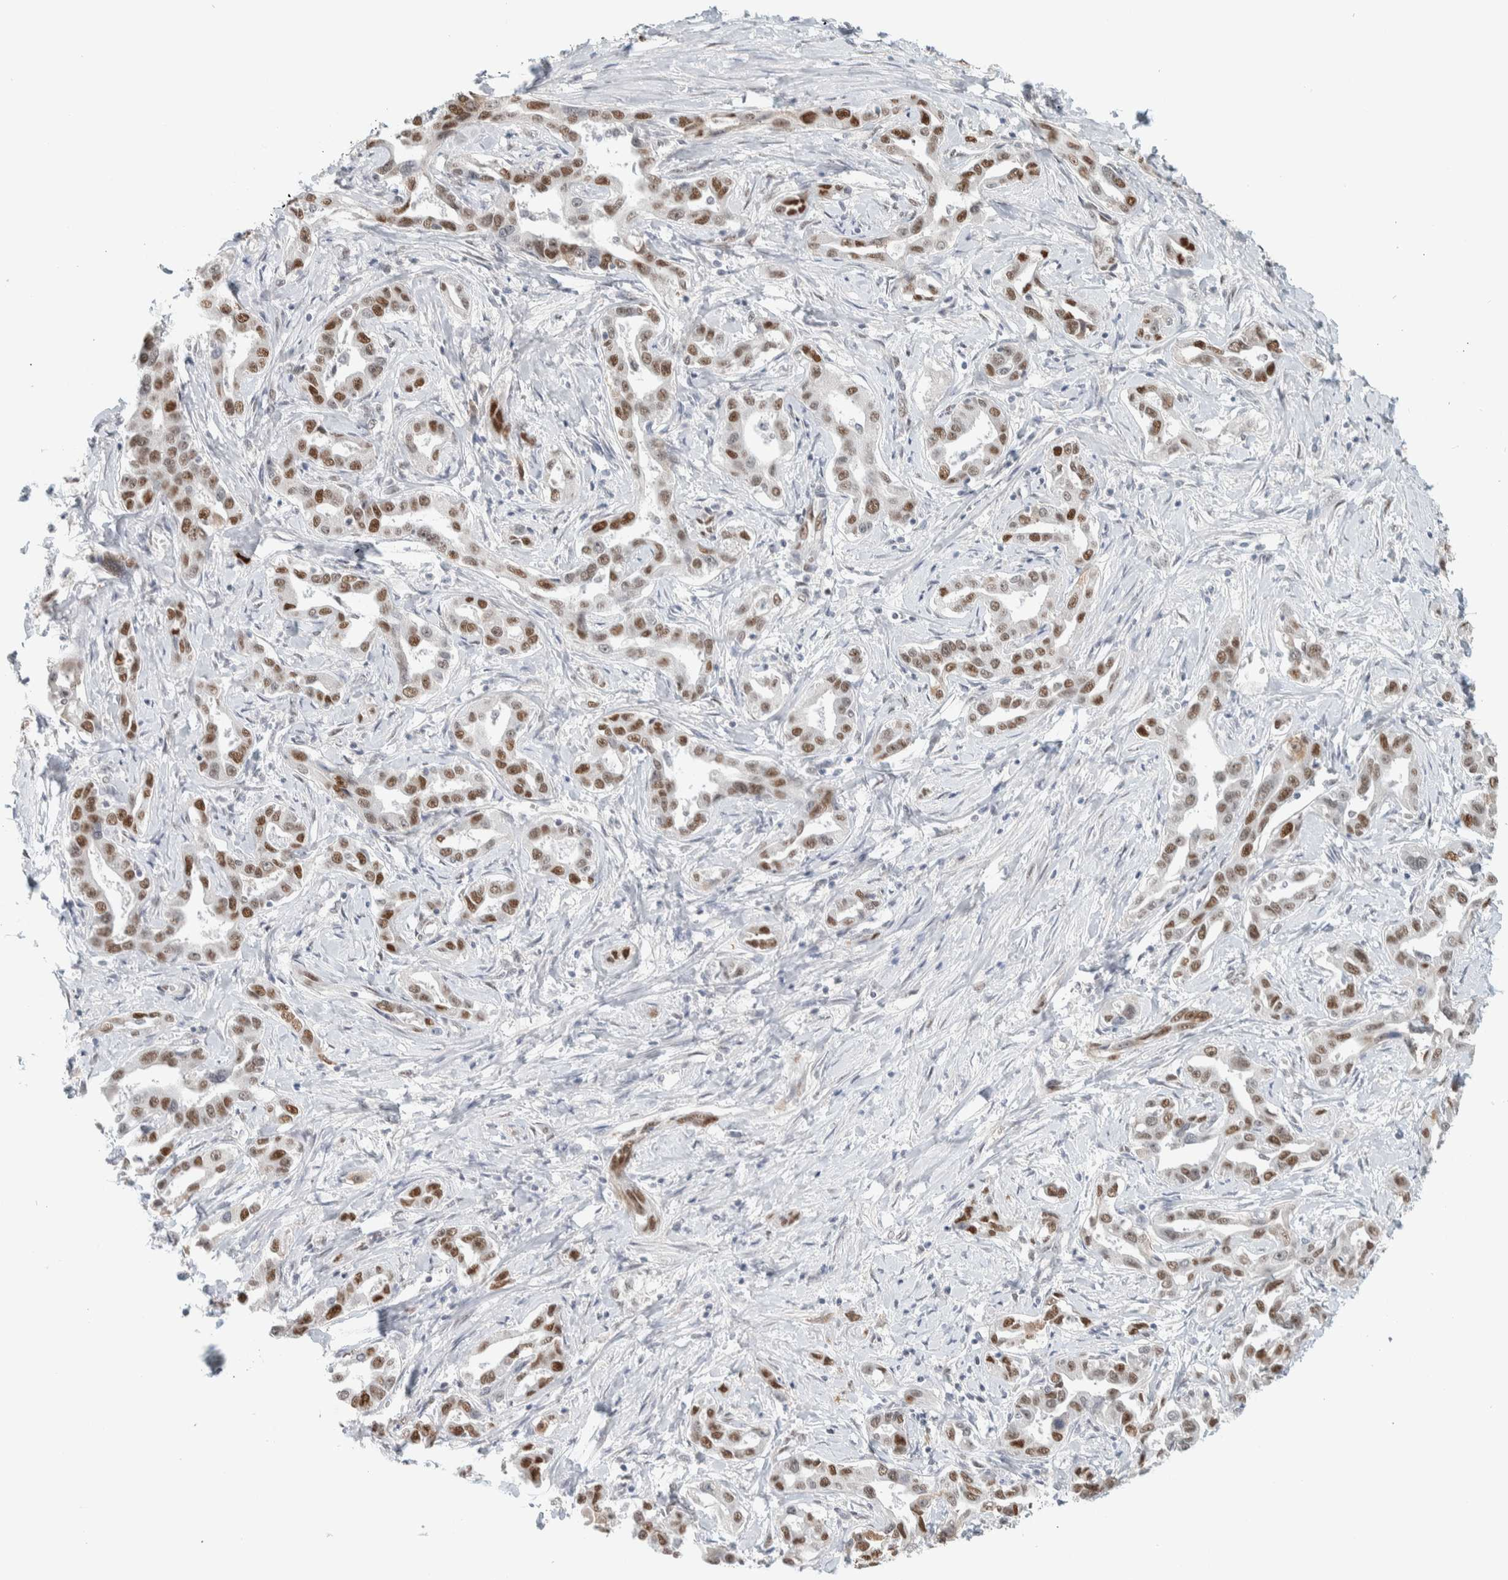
{"staining": {"intensity": "strong", "quantity": ">75%", "location": "nuclear"}, "tissue": "liver cancer", "cell_type": "Tumor cells", "image_type": "cancer", "snomed": [{"axis": "morphology", "description": "Cholangiocarcinoma"}, {"axis": "topography", "description": "Liver"}], "caption": "This photomicrograph displays immunohistochemistry (IHC) staining of human liver cholangiocarcinoma, with high strong nuclear staining in about >75% of tumor cells.", "gene": "PUS7", "patient": {"sex": "male", "age": 59}}